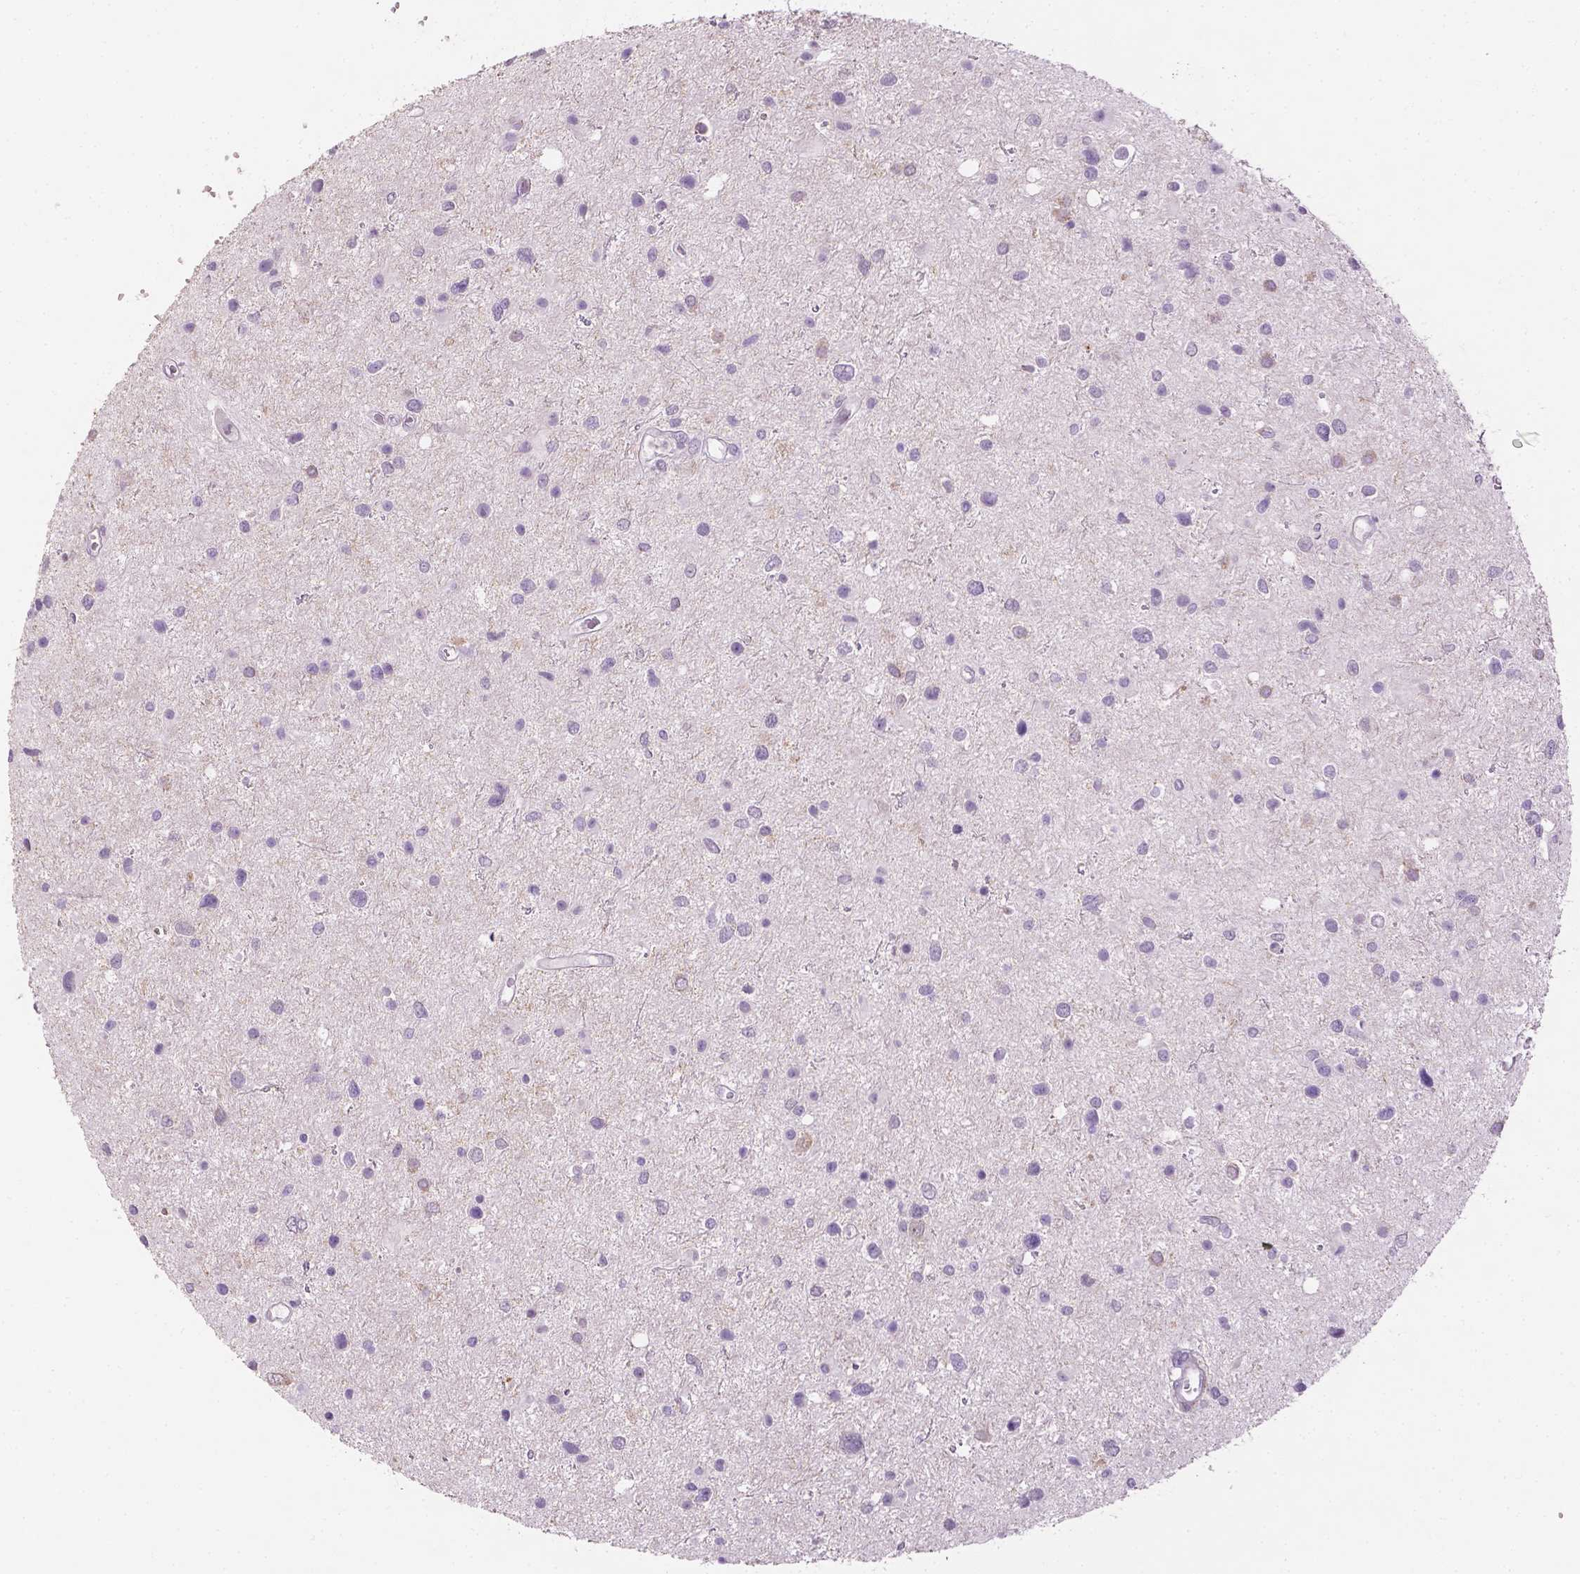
{"staining": {"intensity": "negative", "quantity": "none", "location": "none"}, "tissue": "glioma", "cell_type": "Tumor cells", "image_type": "cancer", "snomed": [{"axis": "morphology", "description": "Glioma, malignant, Low grade"}, {"axis": "topography", "description": "Brain"}], "caption": "This is an immunohistochemistry (IHC) micrograph of low-grade glioma (malignant). There is no staining in tumor cells.", "gene": "DLG2", "patient": {"sex": "female", "age": 32}}